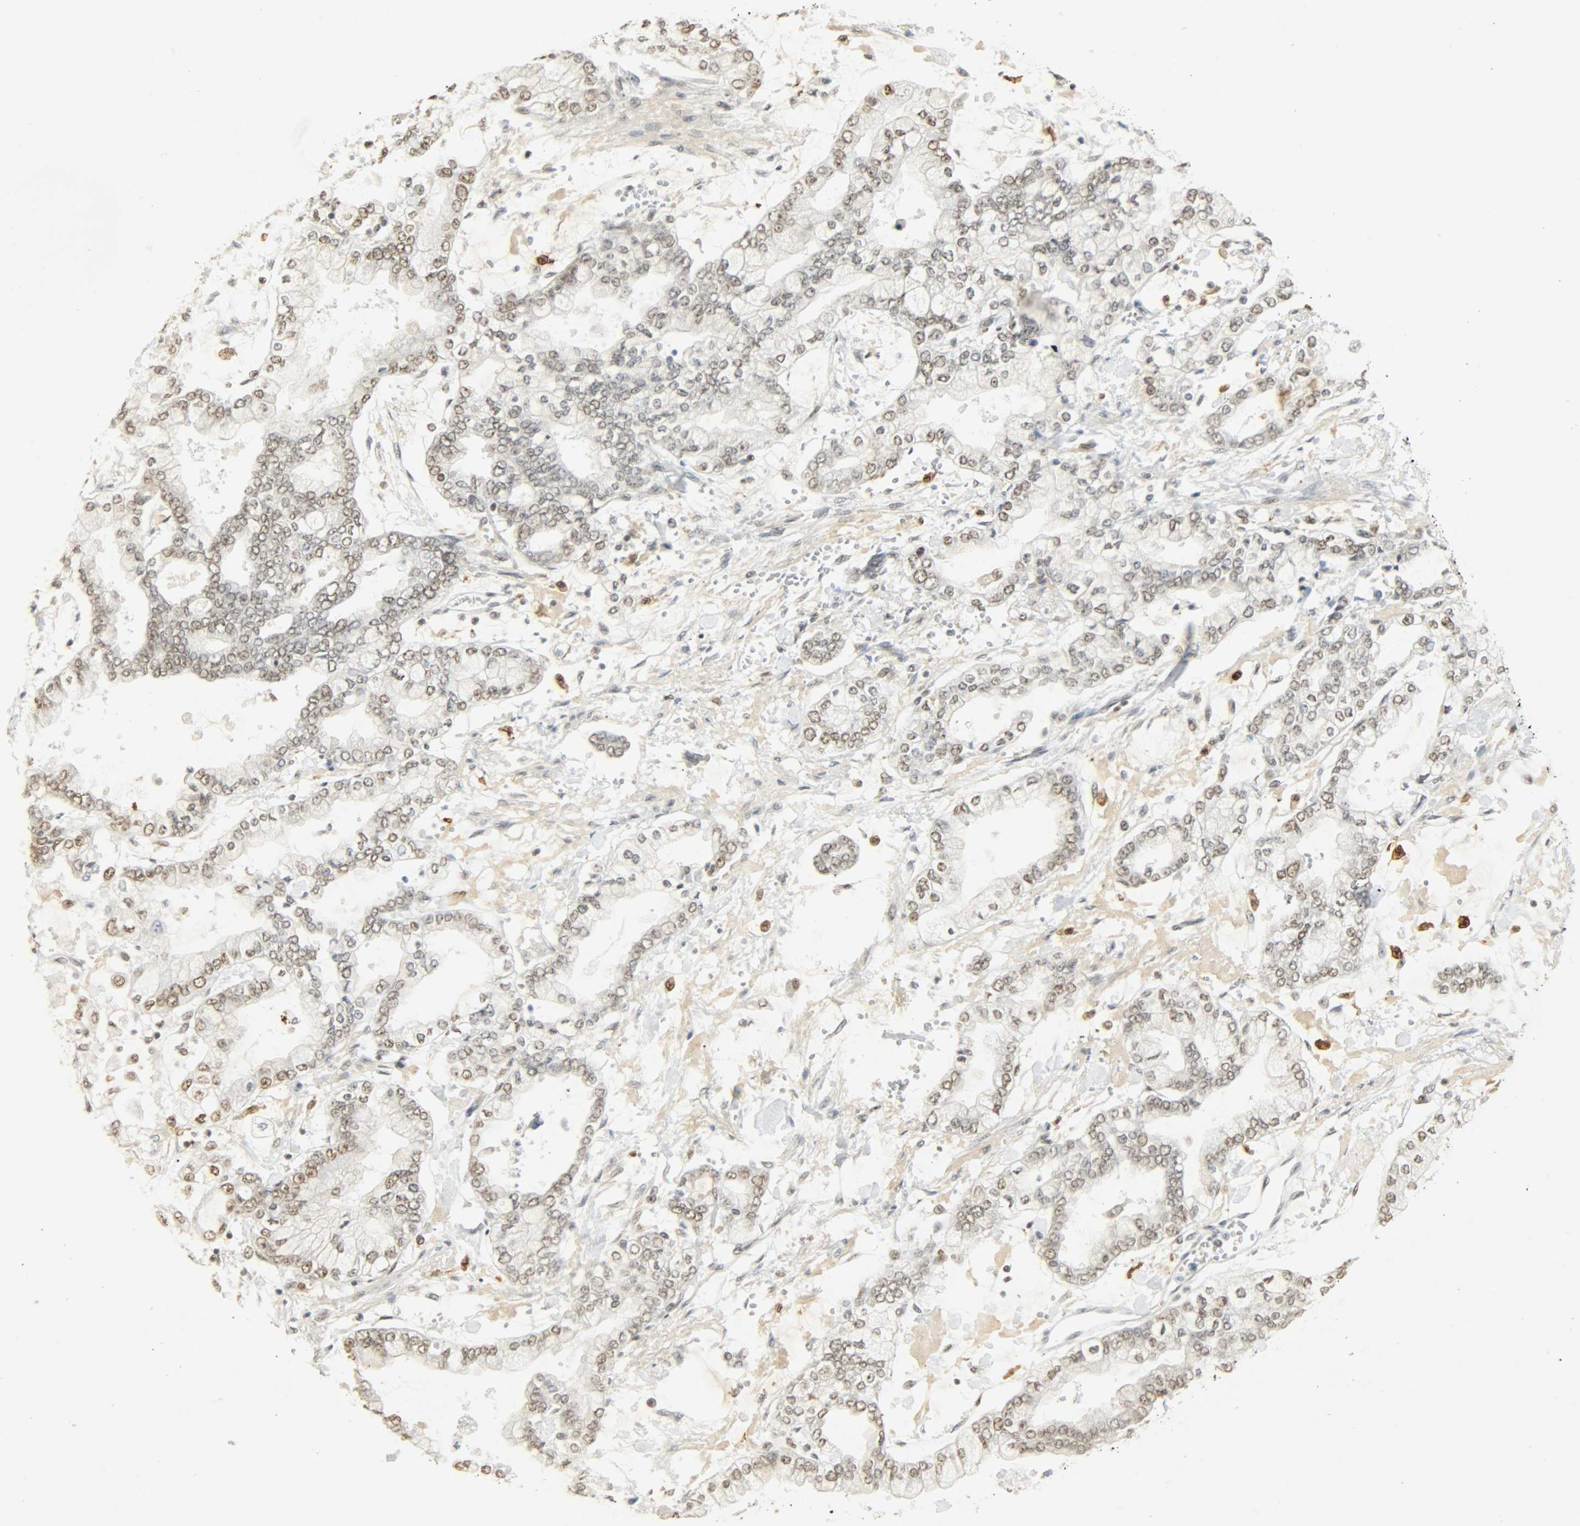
{"staining": {"intensity": "weak", "quantity": ">75%", "location": "nuclear"}, "tissue": "stomach cancer", "cell_type": "Tumor cells", "image_type": "cancer", "snomed": [{"axis": "morphology", "description": "Normal tissue, NOS"}, {"axis": "morphology", "description": "Adenocarcinoma, NOS"}, {"axis": "topography", "description": "Stomach, upper"}, {"axis": "topography", "description": "Stomach"}], "caption": "Adenocarcinoma (stomach) stained for a protein (brown) exhibits weak nuclear positive positivity in about >75% of tumor cells.", "gene": "NGFR", "patient": {"sex": "male", "age": 76}}